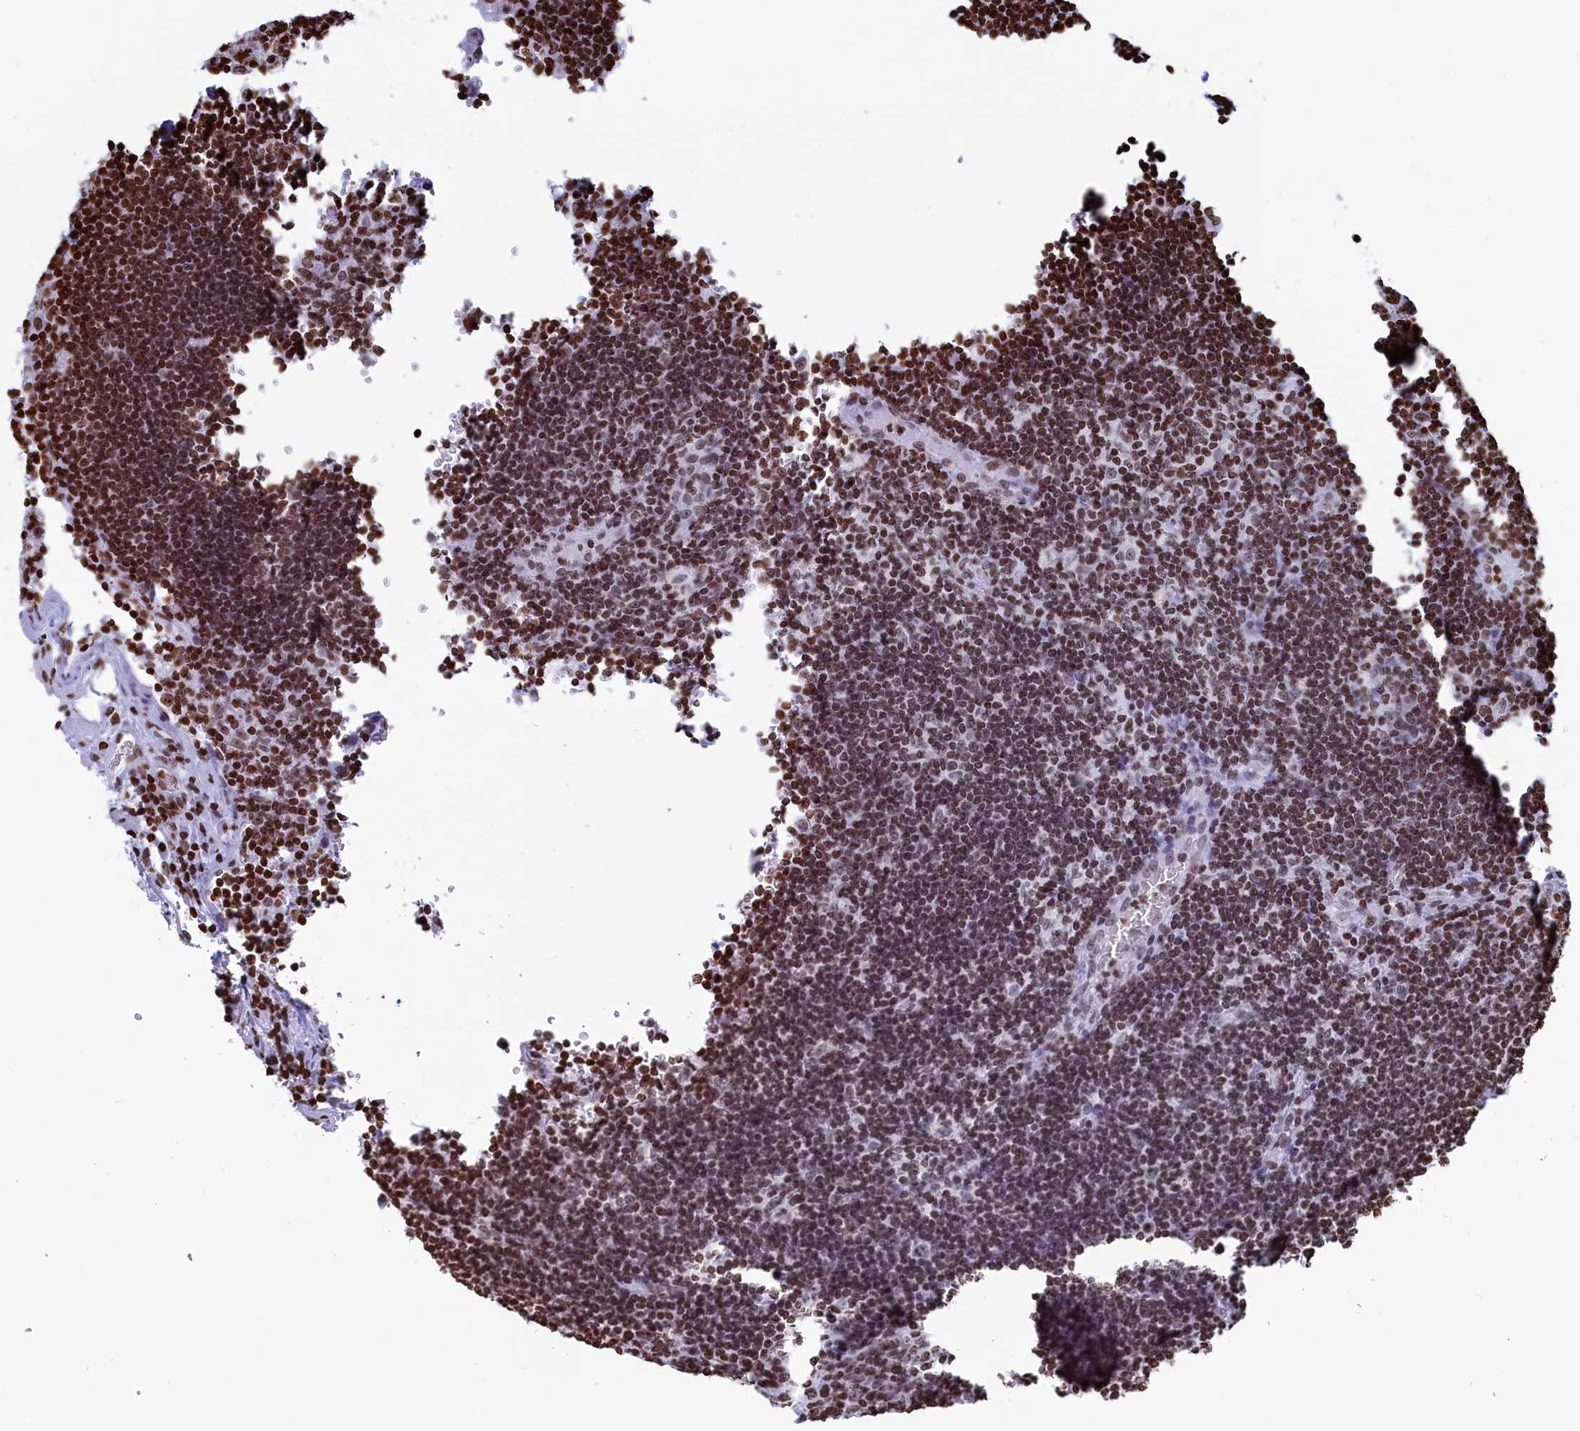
{"staining": {"intensity": "moderate", "quantity": "25%-75%", "location": "nuclear"}, "tissue": "lymph node", "cell_type": "Germinal center cells", "image_type": "normal", "snomed": [{"axis": "morphology", "description": "Normal tissue, NOS"}, {"axis": "topography", "description": "Lymph node"}], "caption": "Benign lymph node demonstrates moderate nuclear positivity in approximately 25%-75% of germinal center cells, visualized by immunohistochemistry.", "gene": "APOBEC3A", "patient": {"sex": "female", "age": 73}}